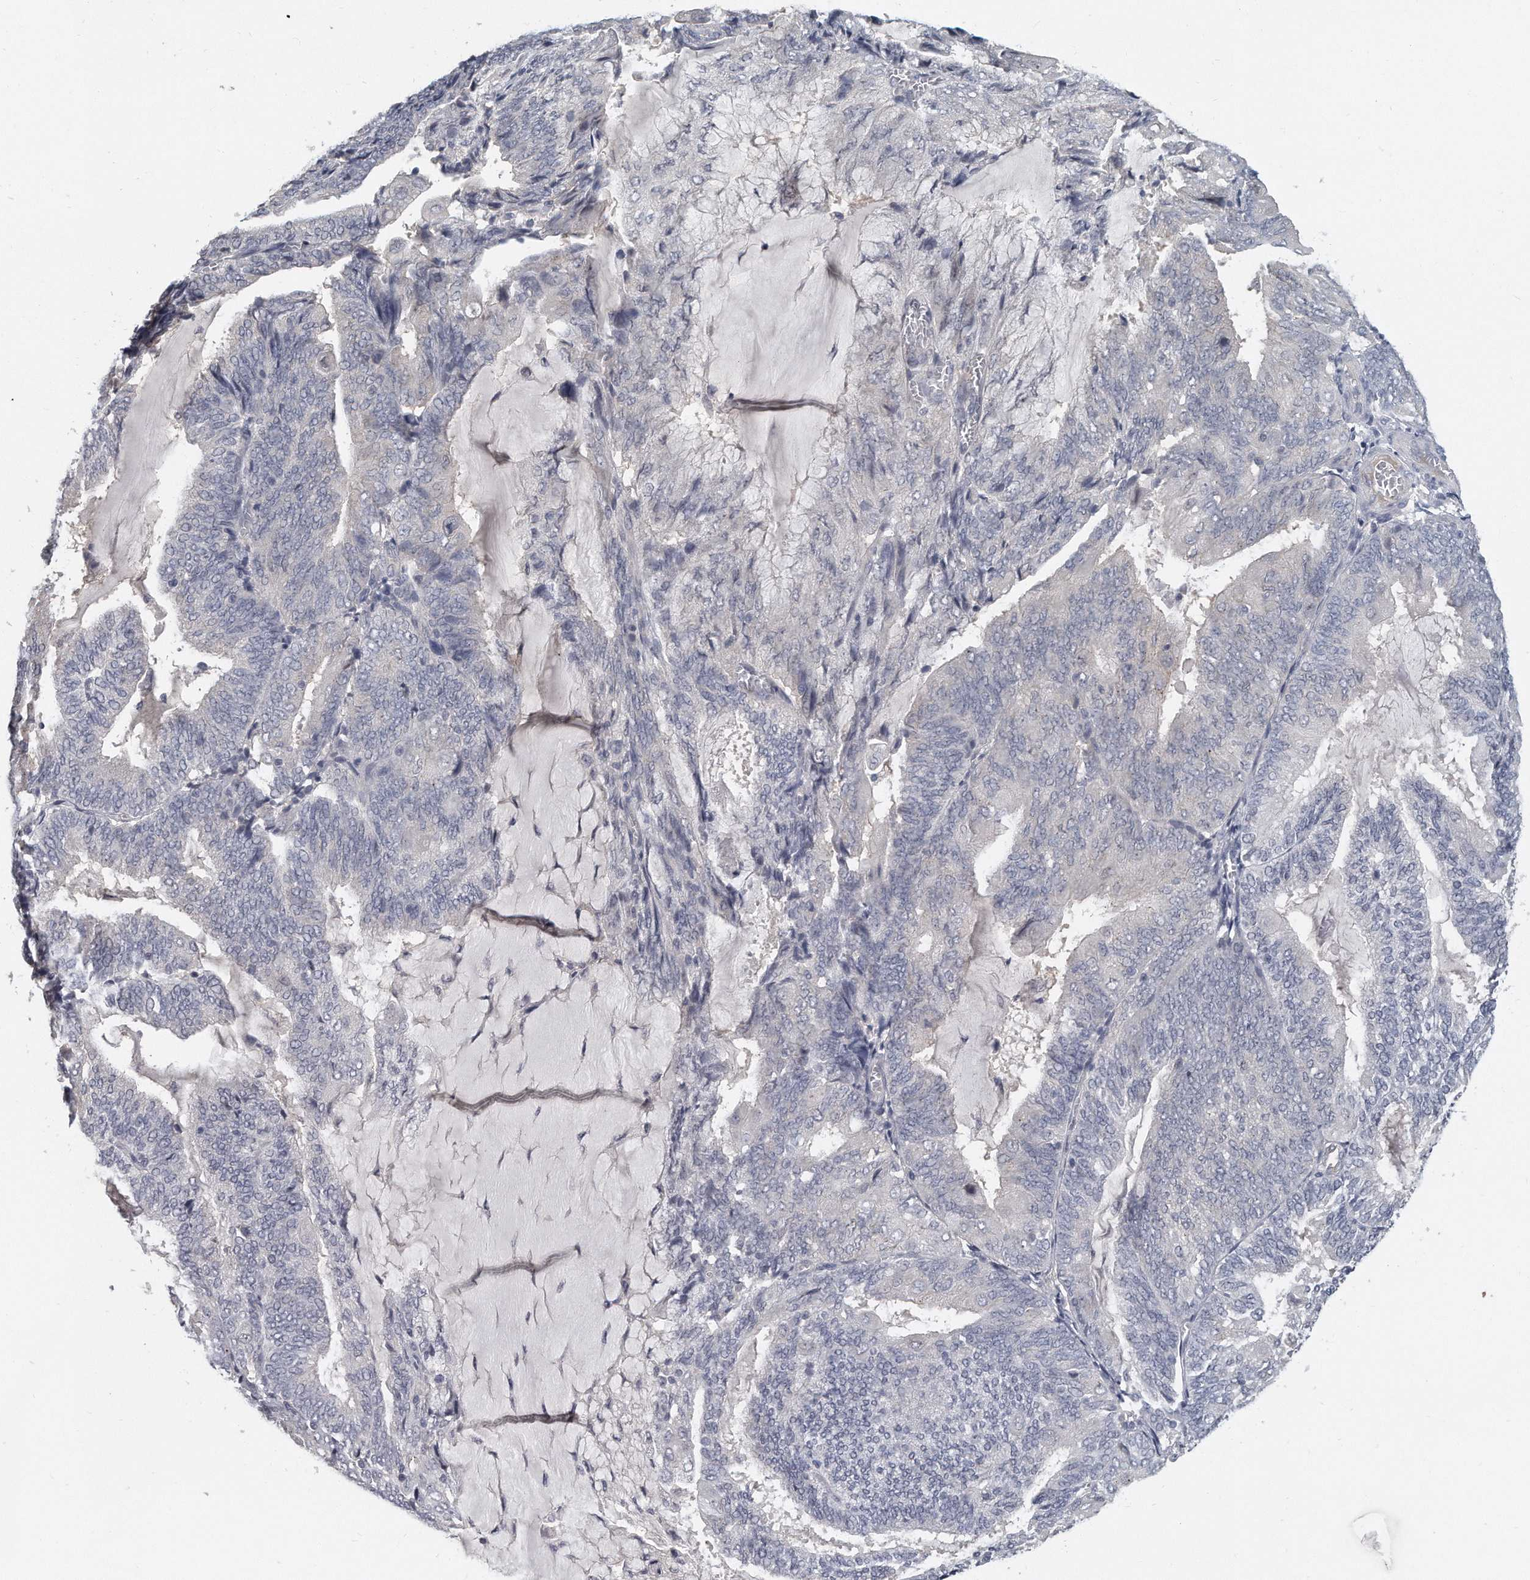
{"staining": {"intensity": "negative", "quantity": "none", "location": "none"}, "tissue": "endometrial cancer", "cell_type": "Tumor cells", "image_type": "cancer", "snomed": [{"axis": "morphology", "description": "Adenocarcinoma, NOS"}, {"axis": "topography", "description": "Endometrium"}], "caption": "Immunohistochemistry (IHC) of human endometrial cancer reveals no staining in tumor cells.", "gene": "KLHL7", "patient": {"sex": "female", "age": 81}}